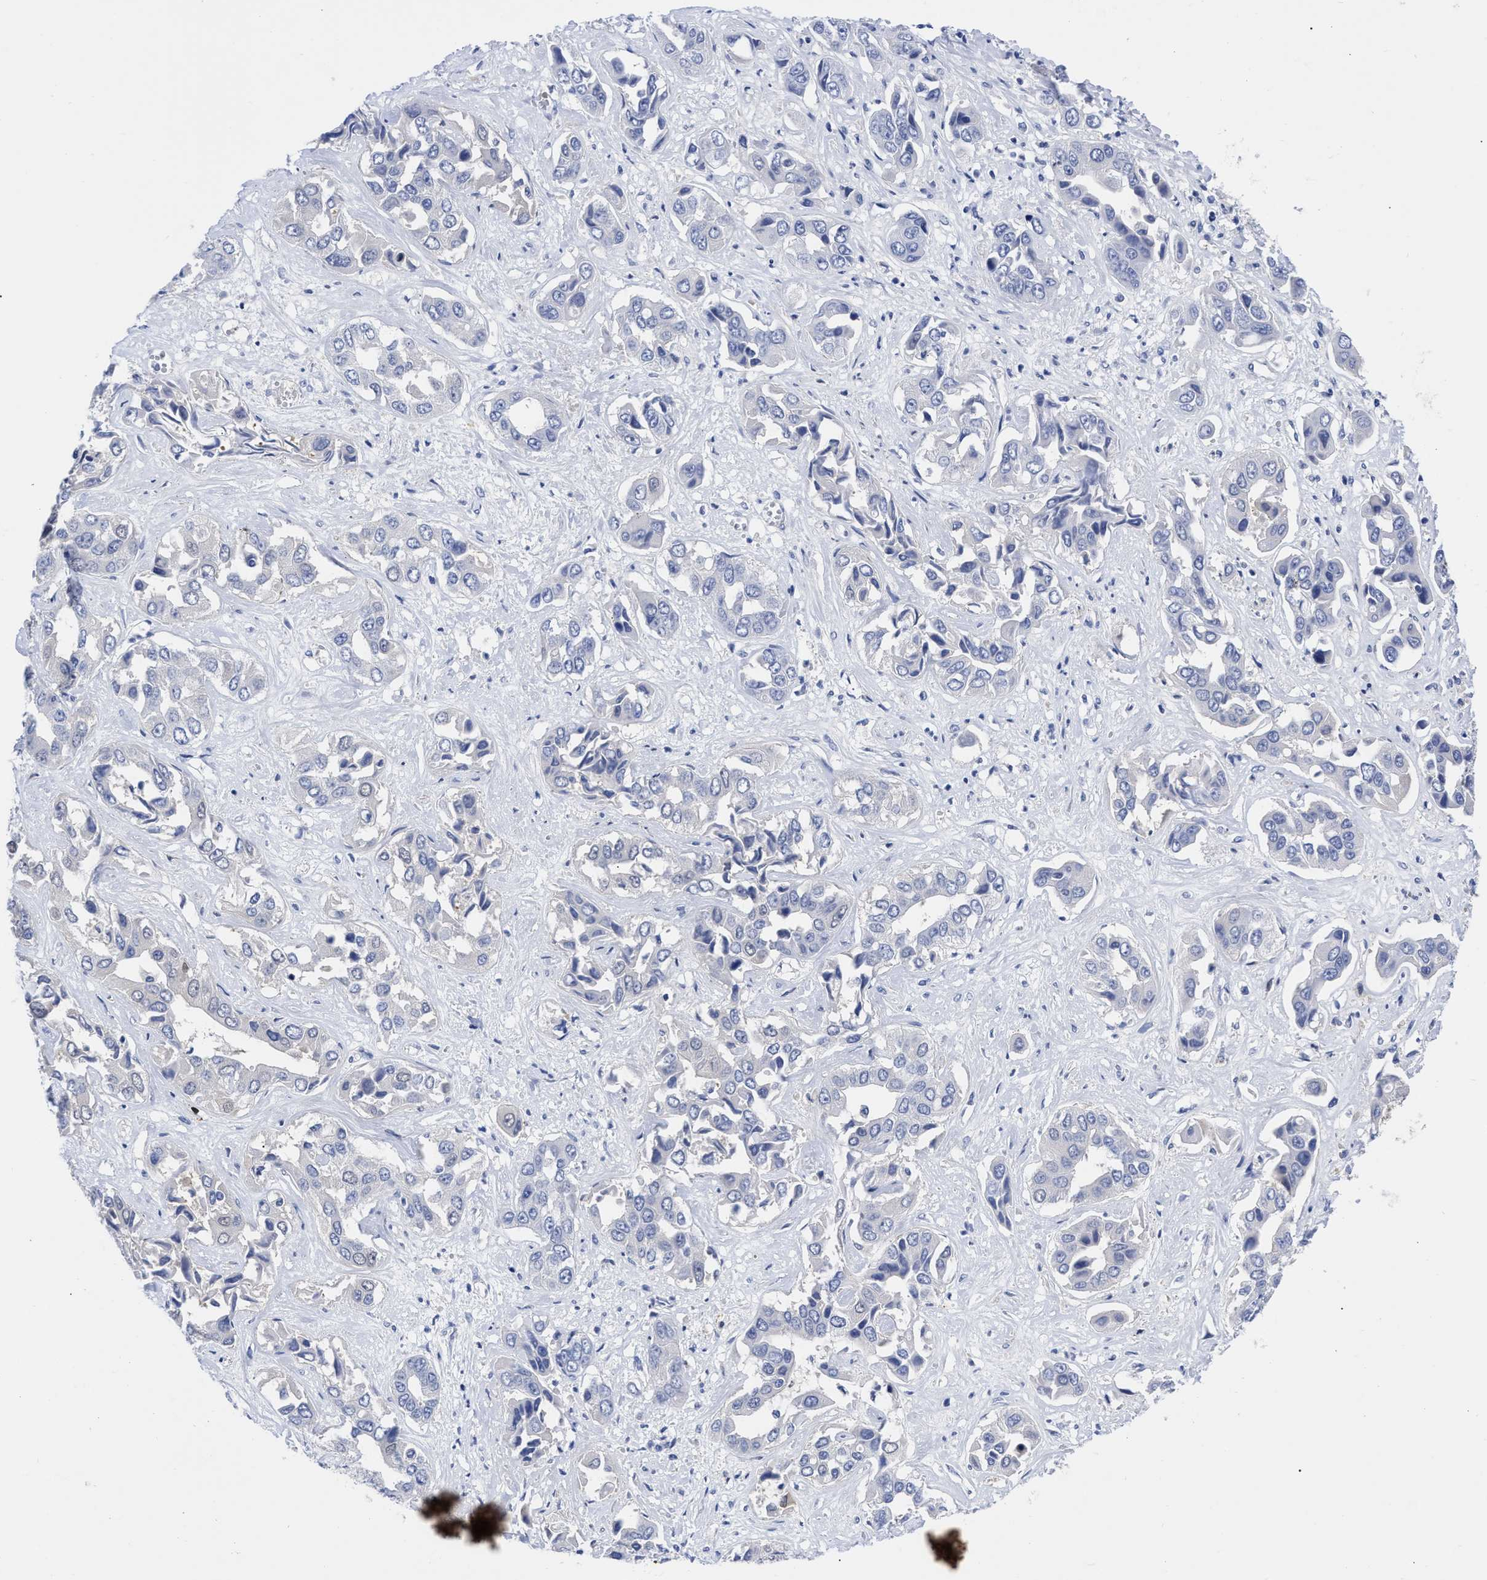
{"staining": {"intensity": "negative", "quantity": "none", "location": "none"}, "tissue": "liver cancer", "cell_type": "Tumor cells", "image_type": "cancer", "snomed": [{"axis": "morphology", "description": "Cholangiocarcinoma"}, {"axis": "topography", "description": "Liver"}], "caption": "Immunohistochemistry micrograph of neoplastic tissue: liver cancer stained with DAB displays no significant protein expression in tumor cells.", "gene": "RBKS", "patient": {"sex": "female", "age": 52}}